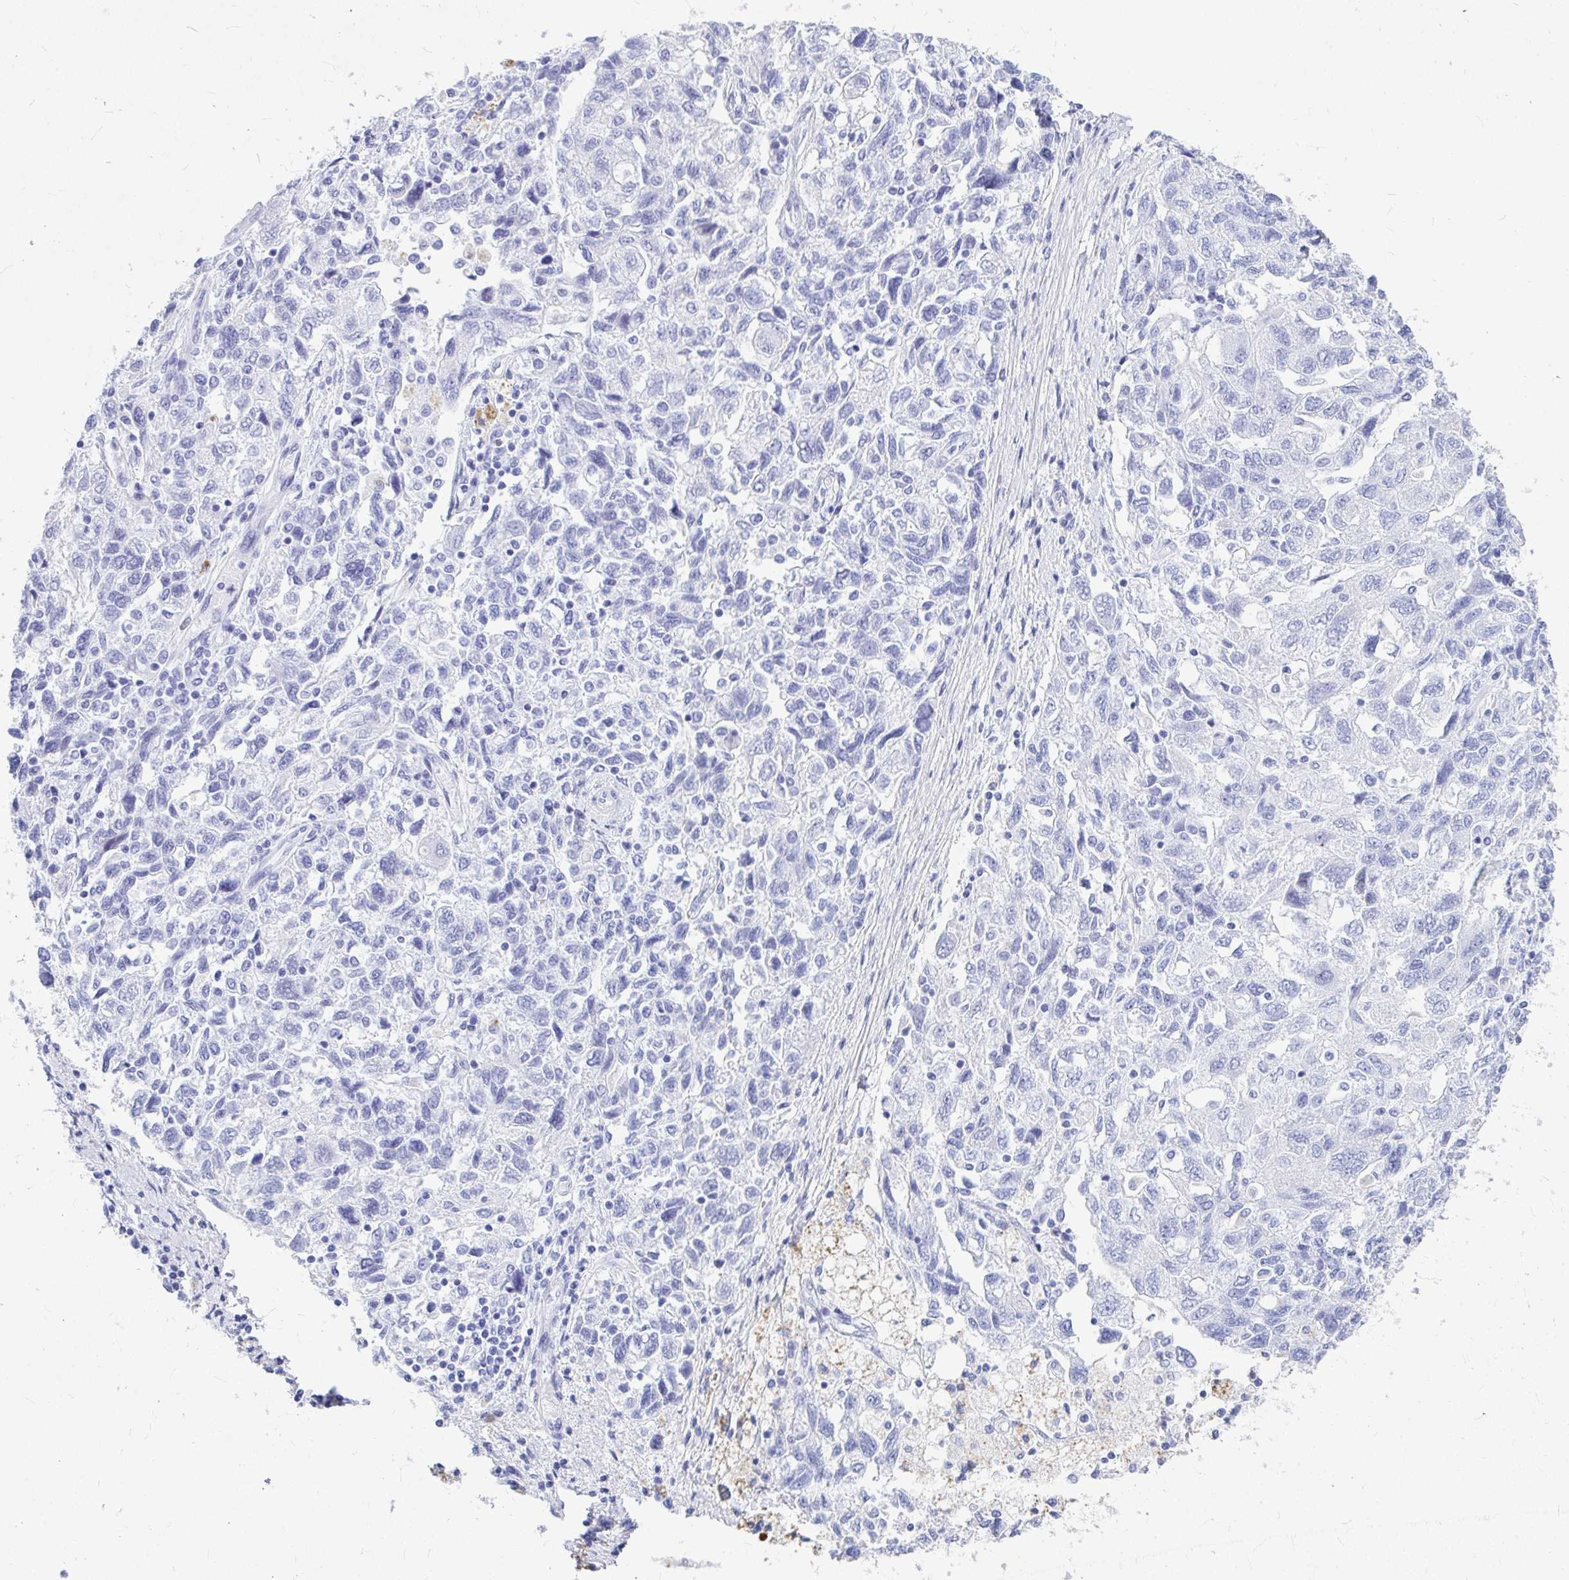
{"staining": {"intensity": "negative", "quantity": "none", "location": "none"}, "tissue": "ovarian cancer", "cell_type": "Tumor cells", "image_type": "cancer", "snomed": [{"axis": "morphology", "description": "Carcinoma, NOS"}, {"axis": "morphology", "description": "Cystadenocarcinoma, serous, NOS"}, {"axis": "topography", "description": "Ovary"}], "caption": "The histopathology image demonstrates no significant expression in tumor cells of ovarian cancer.", "gene": "OR5J2", "patient": {"sex": "female", "age": 69}}